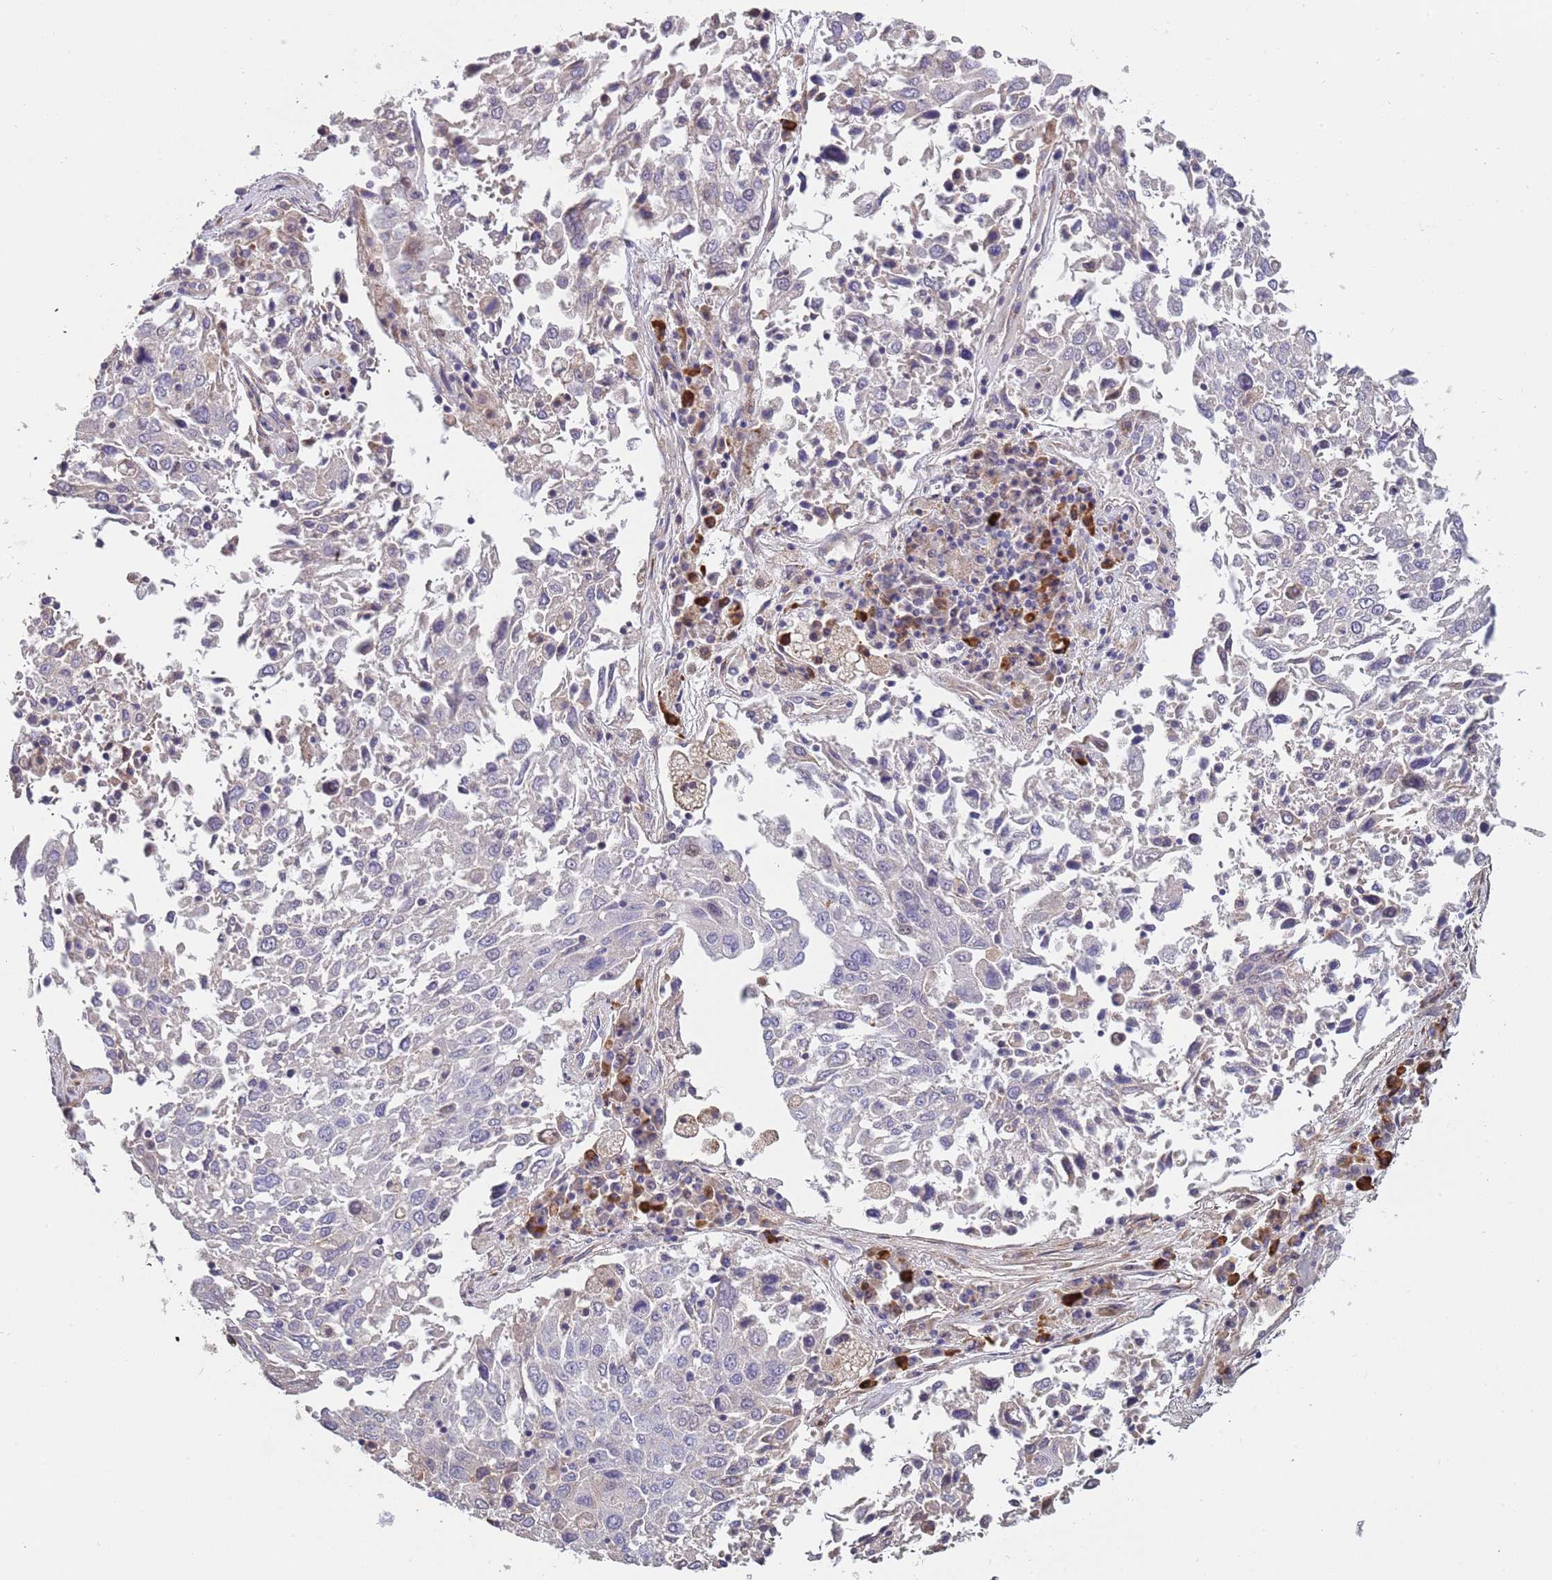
{"staining": {"intensity": "negative", "quantity": "none", "location": "none"}, "tissue": "lung cancer", "cell_type": "Tumor cells", "image_type": "cancer", "snomed": [{"axis": "morphology", "description": "Squamous cell carcinoma, NOS"}, {"axis": "topography", "description": "Lung"}], "caption": "The micrograph shows no significant positivity in tumor cells of lung squamous cell carcinoma.", "gene": "SUSD1", "patient": {"sex": "male", "age": 65}}